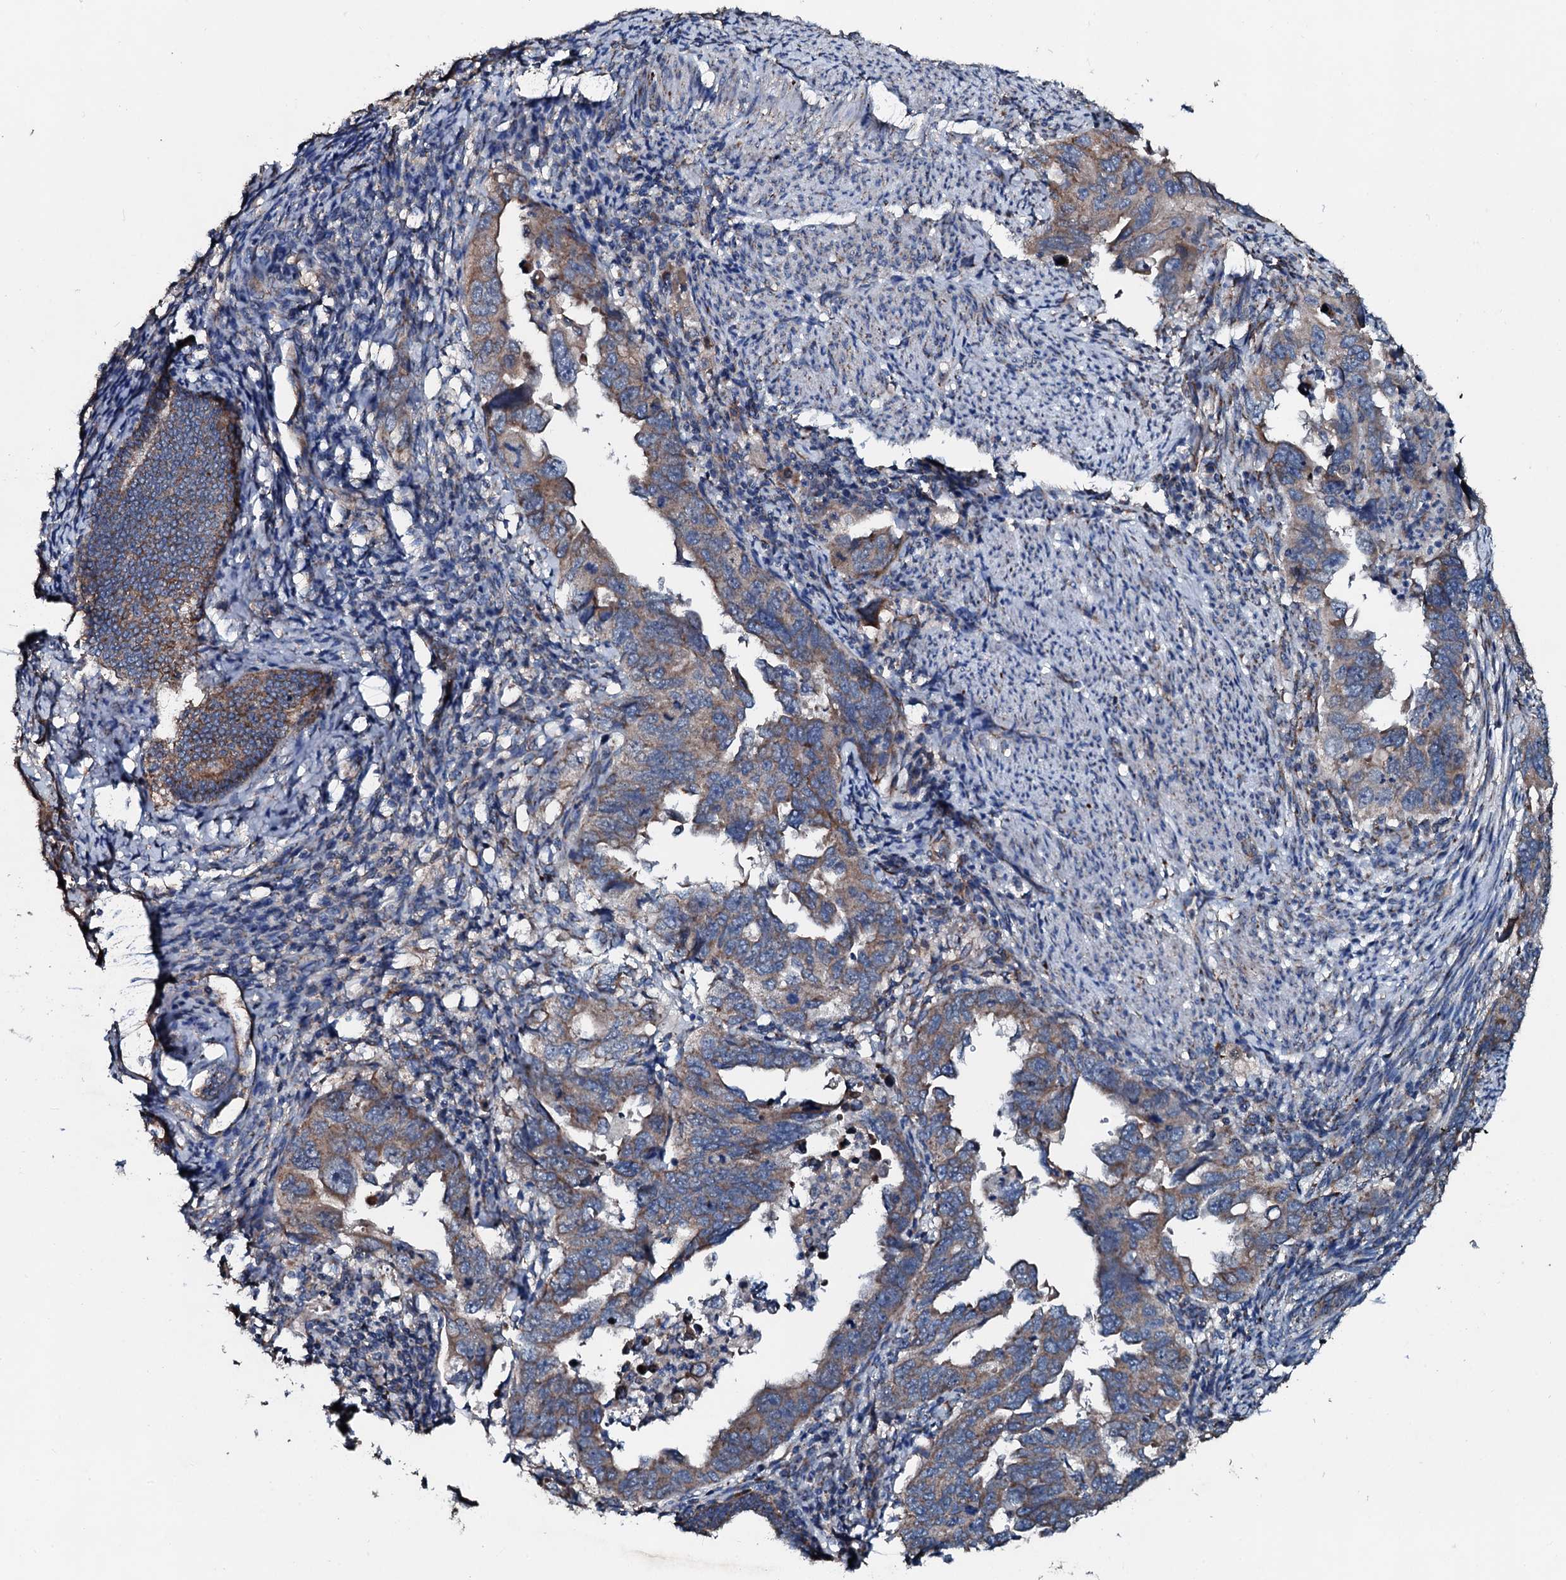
{"staining": {"intensity": "moderate", "quantity": ">75%", "location": "cytoplasmic/membranous"}, "tissue": "endometrial cancer", "cell_type": "Tumor cells", "image_type": "cancer", "snomed": [{"axis": "morphology", "description": "Adenocarcinoma, NOS"}, {"axis": "topography", "description": "Endometrium"}], "caption": "The photomicrograph shows a brown stain indicating the presence of a protein in the cytoplasmic/membranous of tumor cells in adenocarcinoma (endometrial).", "gene": "ACSS3", "patient": {"sex": "female", "age": 65}}